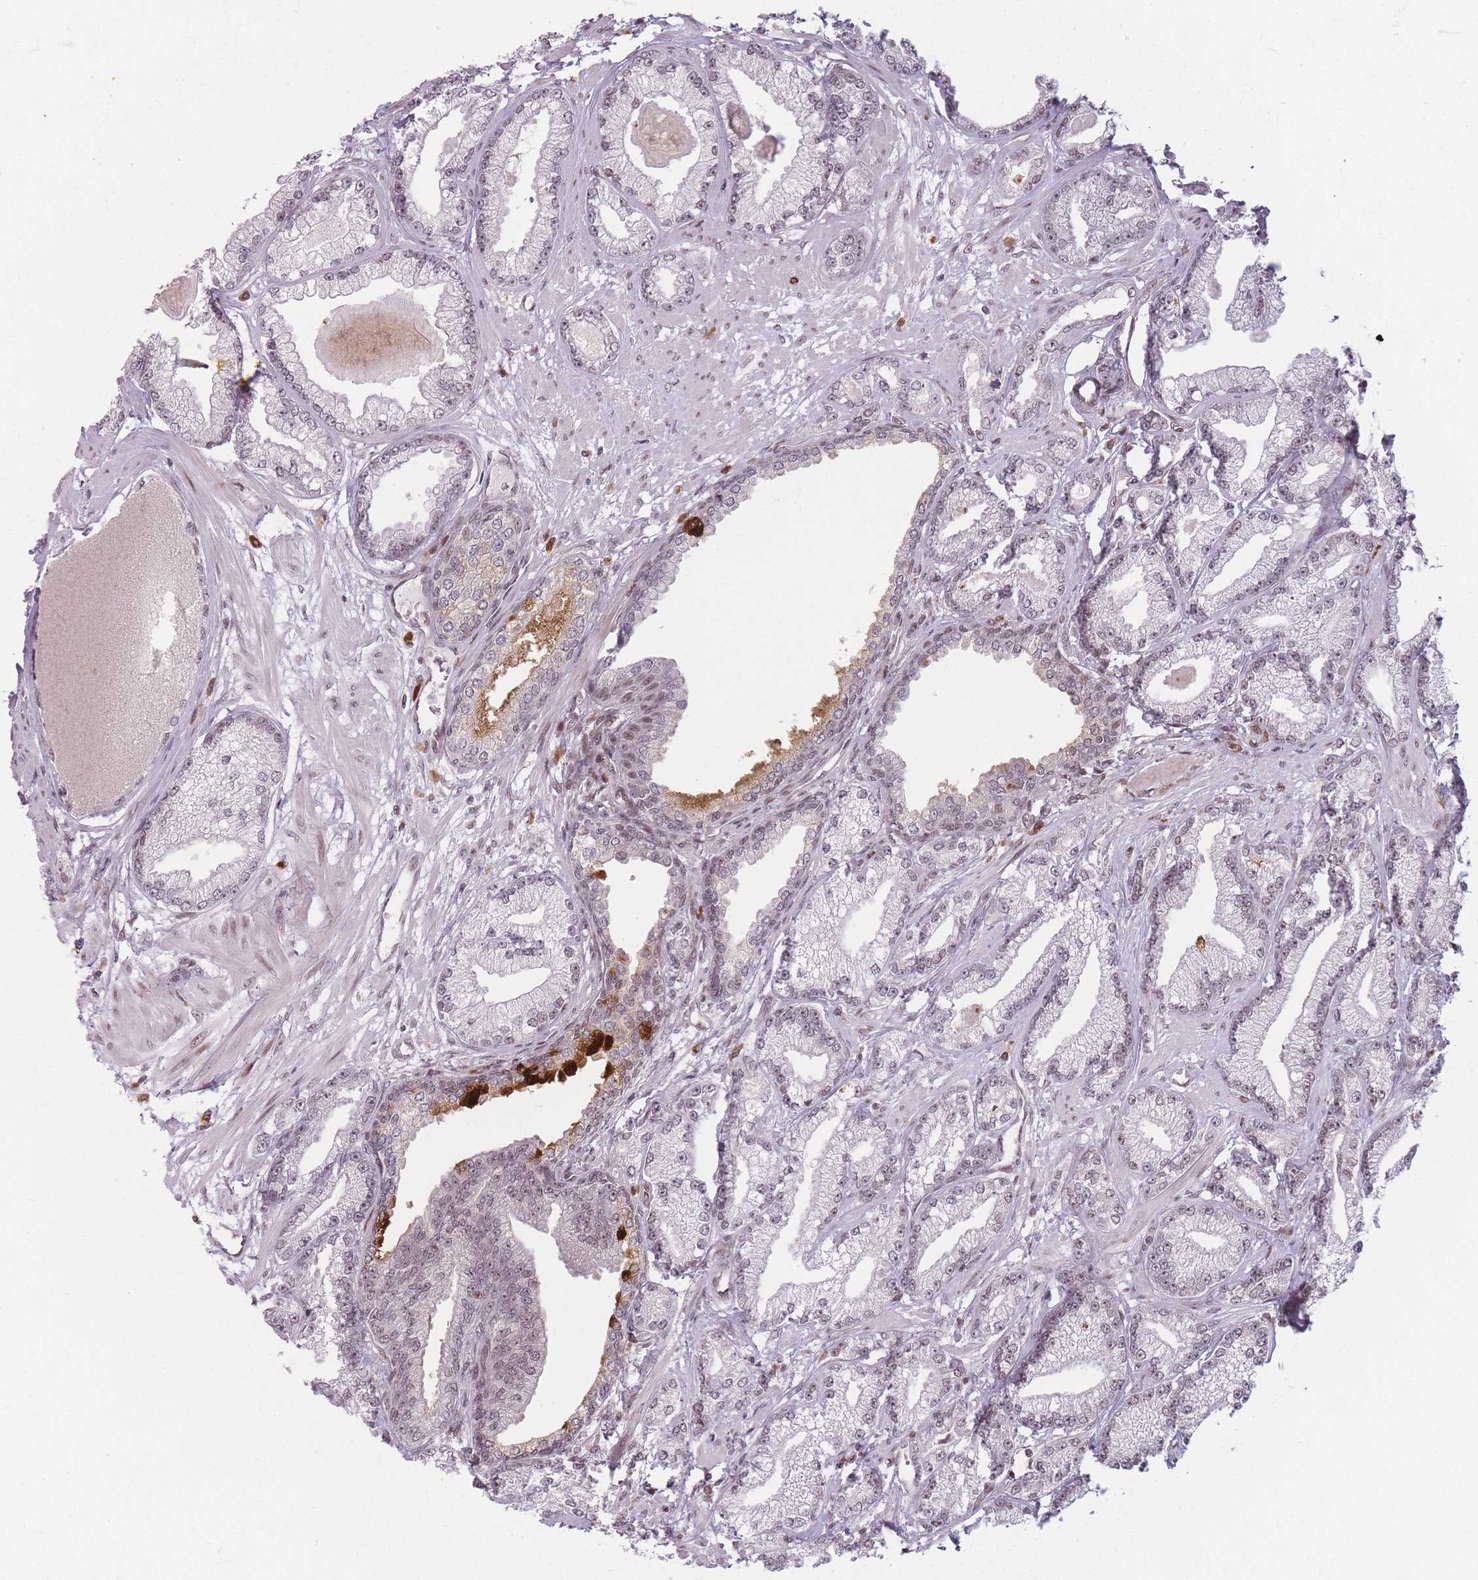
{"staining": {"intensity": "weak", "quantity": "<25%", "location": "nuclear"}, "tissue": "prostate cancer", "cell_type": "Tumor cells", "image_type": "cancer", "snomed": [{"axis": "morphology", "description": "Adenocarcinoma, Low grade"}, {"axis": "topography", "description": "Prostate"}], "caption": "This is a image of immunohistochemistry staining of prostate low-grade adenocarcinoma, which shows no expression in tumor cells.", "gene": "SUPT6H", "patient": {"sex": "male", "age": 64}}